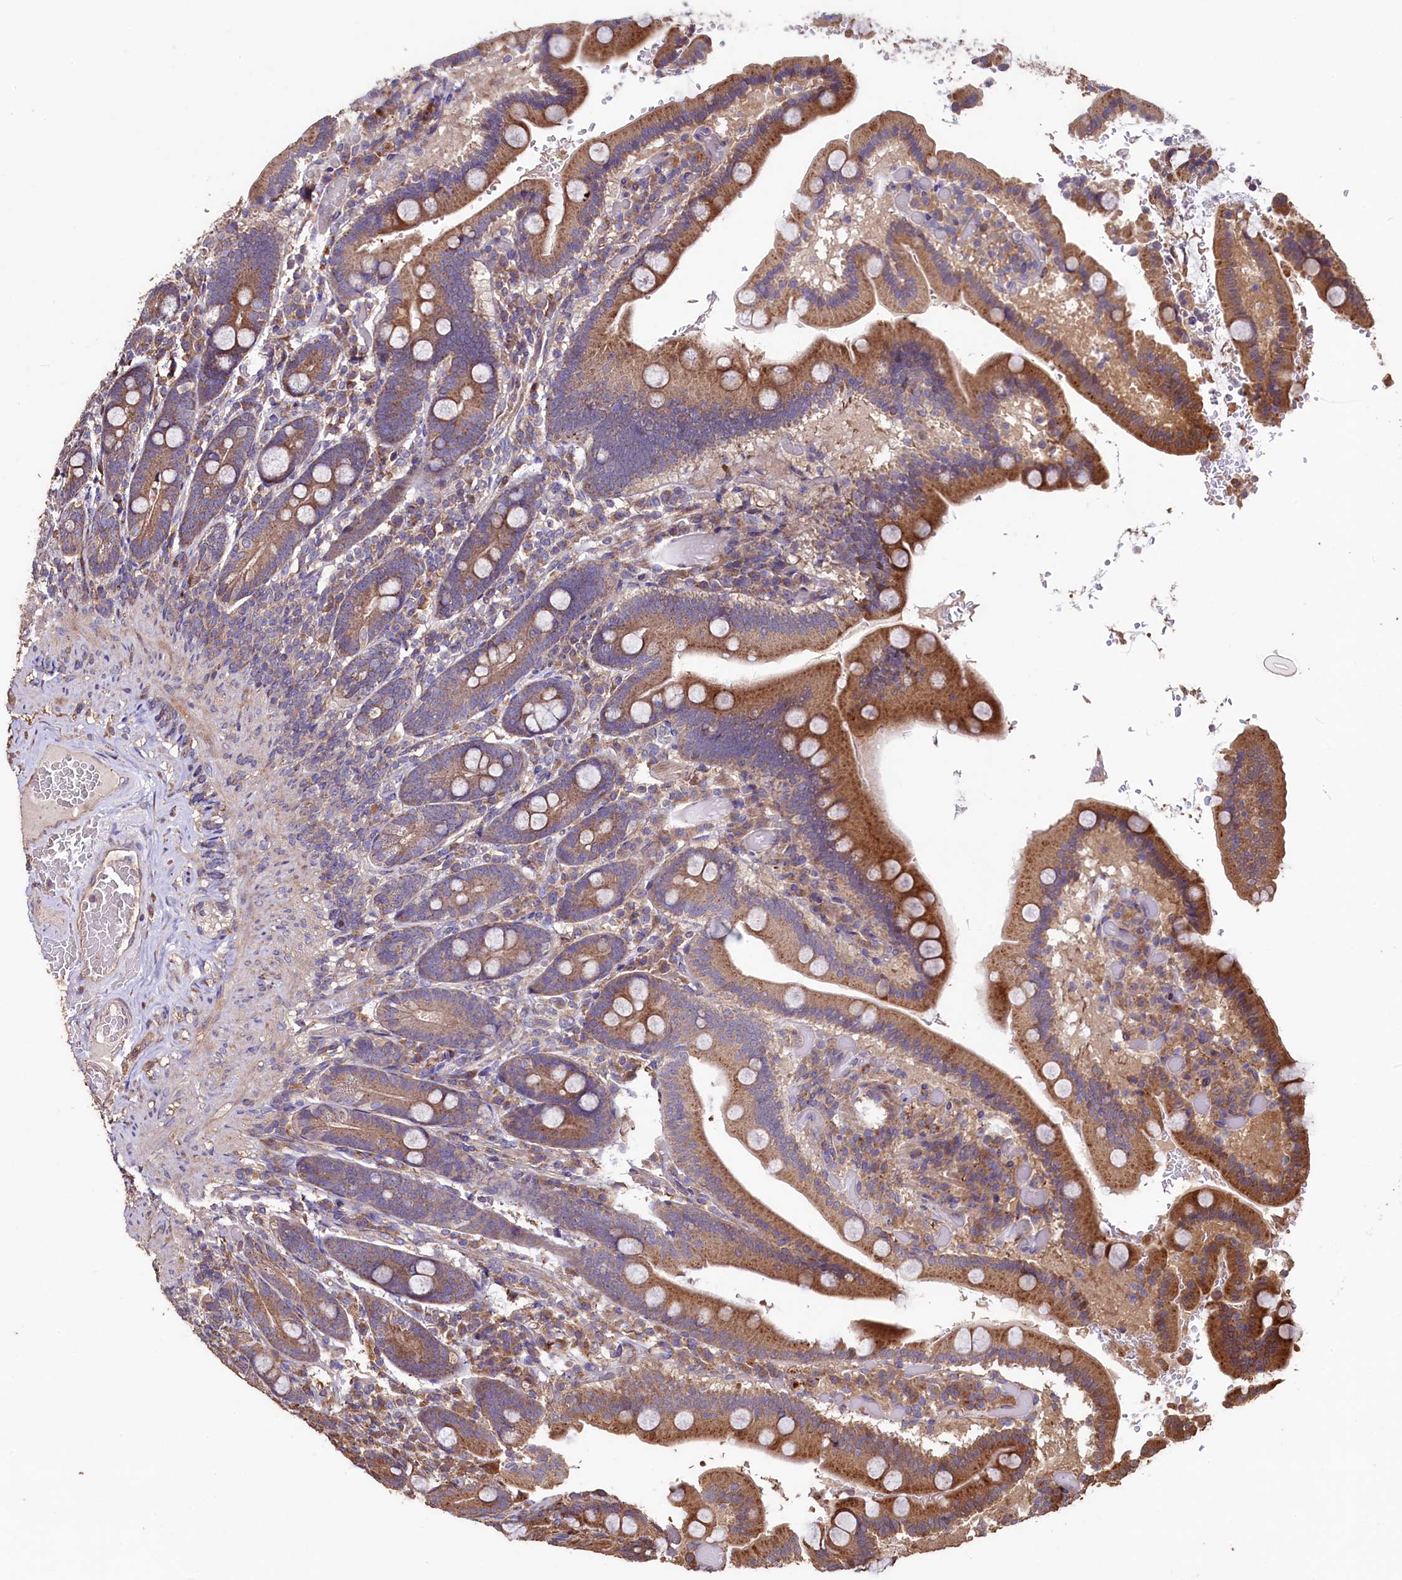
{"staining": {"intensity": "moderate", "quantity": ">75%", "location": "cytoplasmic/membranous"}, "tissue": "duodenum", "cell_type": "Glandular cells", "image_type": "normal", "snomed": [{"axis": "morphology", "description": "Normal tissue, NOS"}, {"axis": "topography", "description": "Duodenum"}], "caption": "High-power microscopy captured an immunohistochemistry (IHC) image of unremarkable duodenum, revealing moderate cytoplasmic/membranous expression in about >75% of glandular cells.", "gene": "TMEM98", "patient": {"sex": "female", "age": 62}}